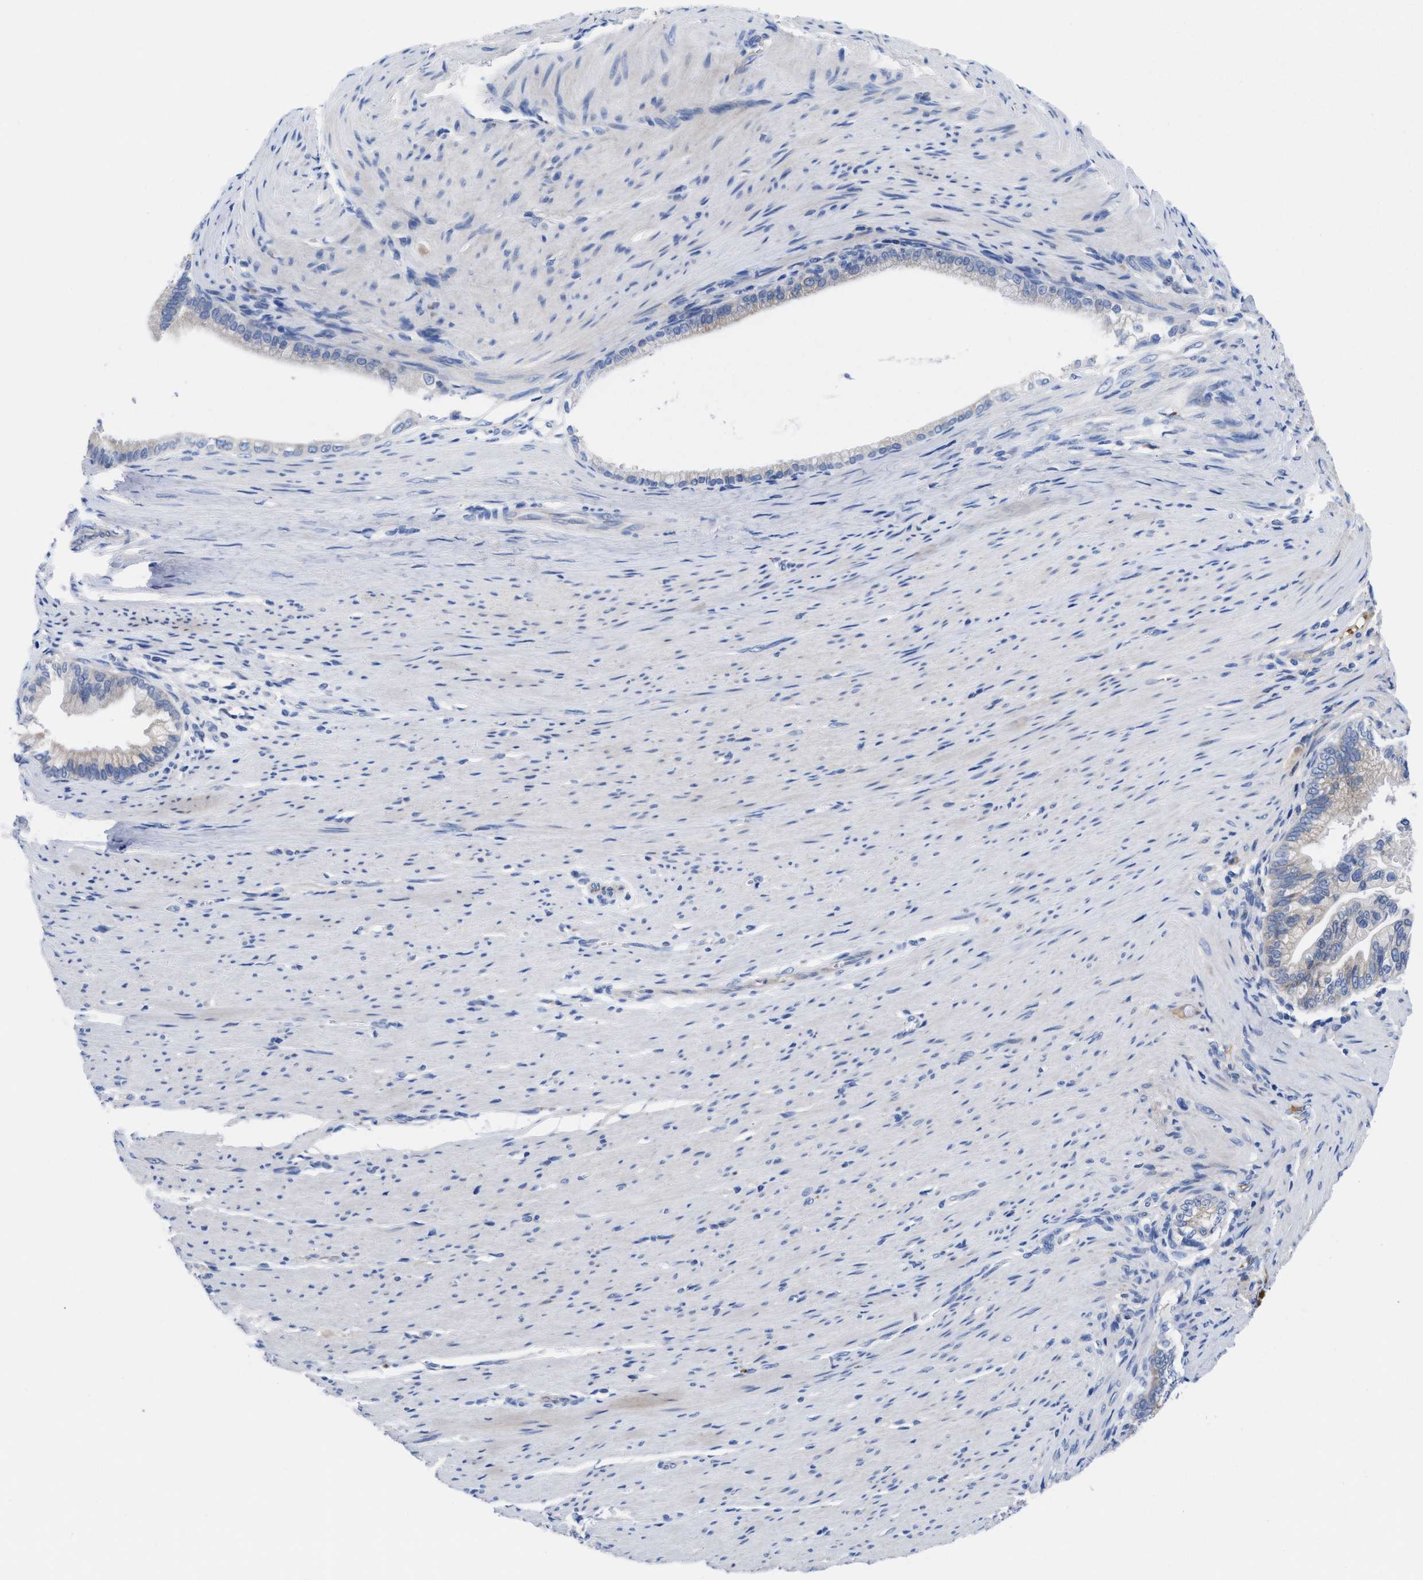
{"staining": {"intensity": "negative", "quantity": "none", "location": "none"}, "tissue": "pancreatic cancer", "cell_type": "Tumor cells", "image_type": "cancer", "snomed": [{"axis": "morphology", "description": "Adenocarcinoma, NOS"}, {"axis": "topography", "description": "Pancreas"}], "caption": "Immunohistochemistry (IHC) photomicrograph of pancreatic adenocarcinoma stained for a protein (brown), which shows no positivity in tumor cells.", "gene": "DHRS13", "patient": {"sex": "male", "age": 69}}